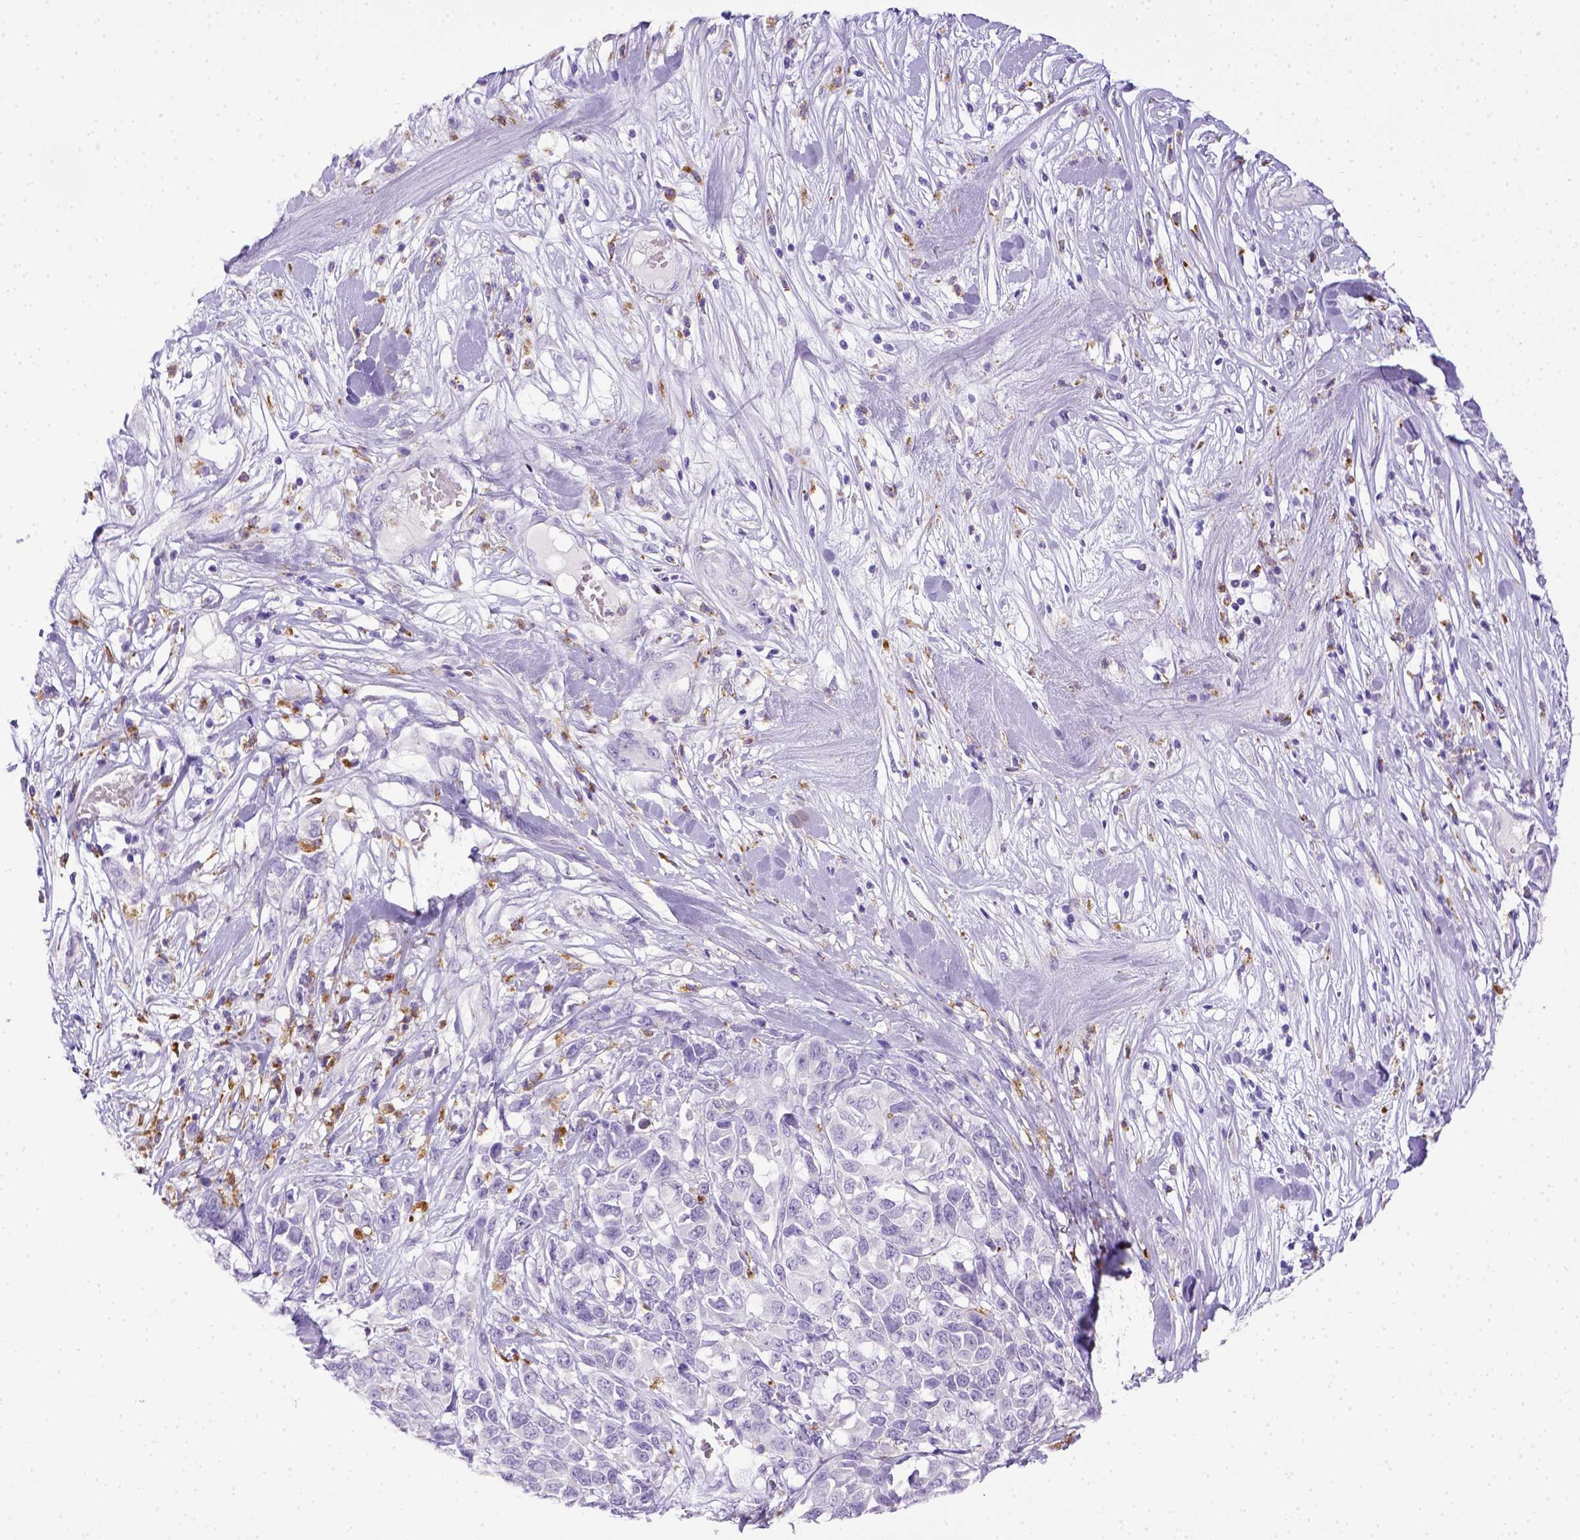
{"staining": {"intensity": "negative", "quantity": "none", "location": "none"}, "tissue": "melanoma", "cell_type": "Tumor cells", "image_type": "cancer", "snomed": [{"axis": "morphology", "description": "Malignant melanoma, Metastatic site"}, {"axis": "topography", "description": "Skin"}], "caption": "High magnification brightfield microscopy of malignant melanoma (metastatic site) stained with DAB (3,3'-diaminobenzidine) (brown) and counterstained with hematoxylin (blue): tumor cells show no significant staining.", "gene": "CD68", "patient": {"sex": "male", "age": 84}}